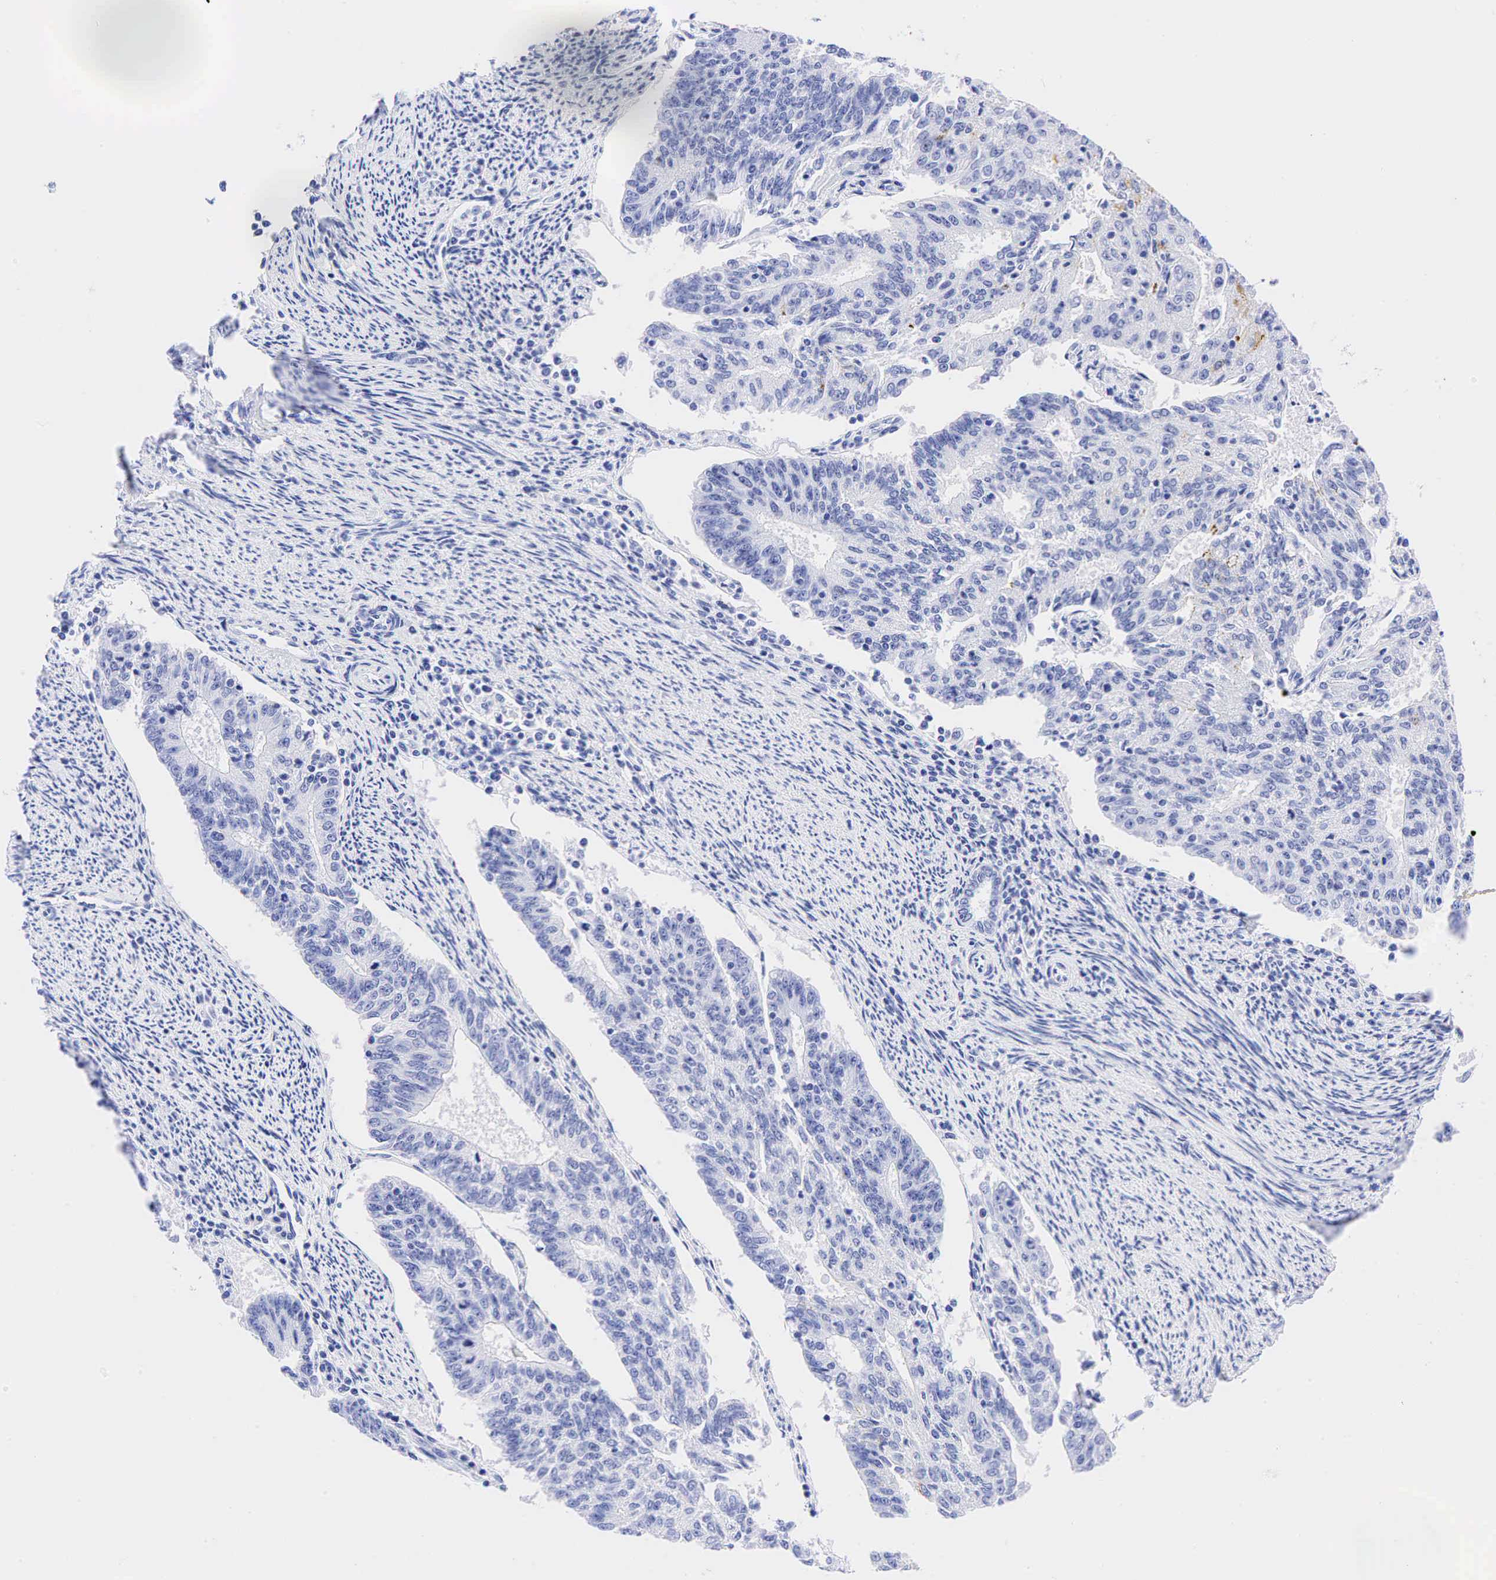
{"staining": {"intensity": "strong", "quantity": "<25%", "location": "cytoplasmic/membranous"}, "tissue": "endometrial cancer", "cell_type": "Tumor cells", "image_type": "cancer", "snomed": [{"axis": "morphology", "description": "Adenocarcinoma, NOS"}, {"axis": "topography", "description": "Endometrium"}], "caption": "Endometrial adenocarcinoma stained with immunohistochemistry (IHC) displays strong cytoplasmic/membranous expression in approximately <25% of tumor cells.", "gene": "CHGA", "patient": {"sex": "female", "age": 56}}